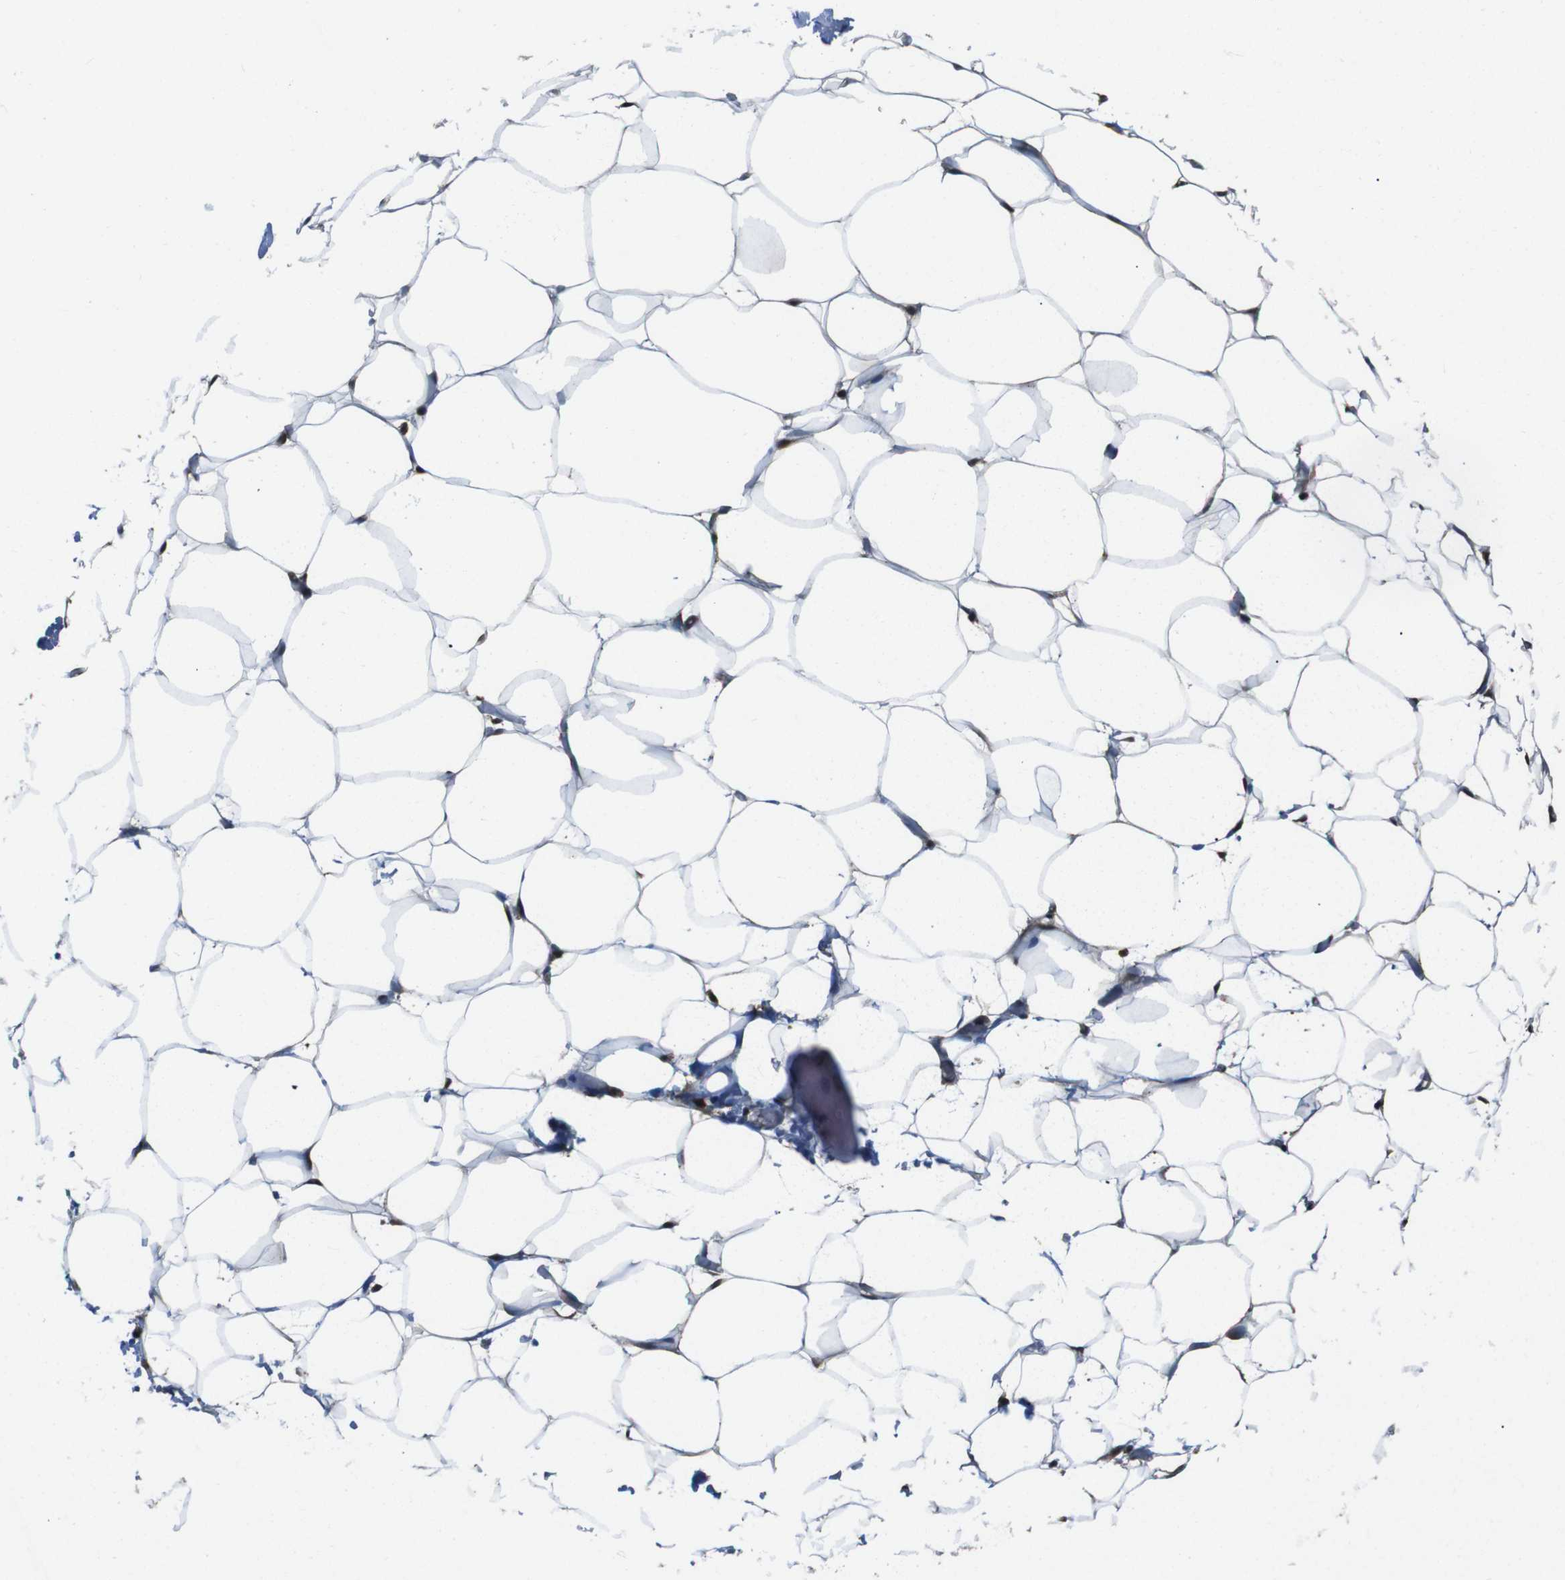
{"staining": {"intensity": "moderate", "quantity": ">75%", "location": "nuclear"}, "tissue": "adipose tissue", "cell_type": "Adipocytes", "image_type": "normal", "snomed": [{"axis": "morphology", "description": "Normal tissue, NOS"}, {"axis": "topography", "description": "Breast"}, {"axis": "topography", "description": "Adipose tissue"}], "caption": "Unremarkable adipose tissue exhibits moderate nuclear expression in about >75% of adipocytes Nuclei are stained in blue..", "gene": "NR4A2", "patient": {"sex": "female", "age": 25}}